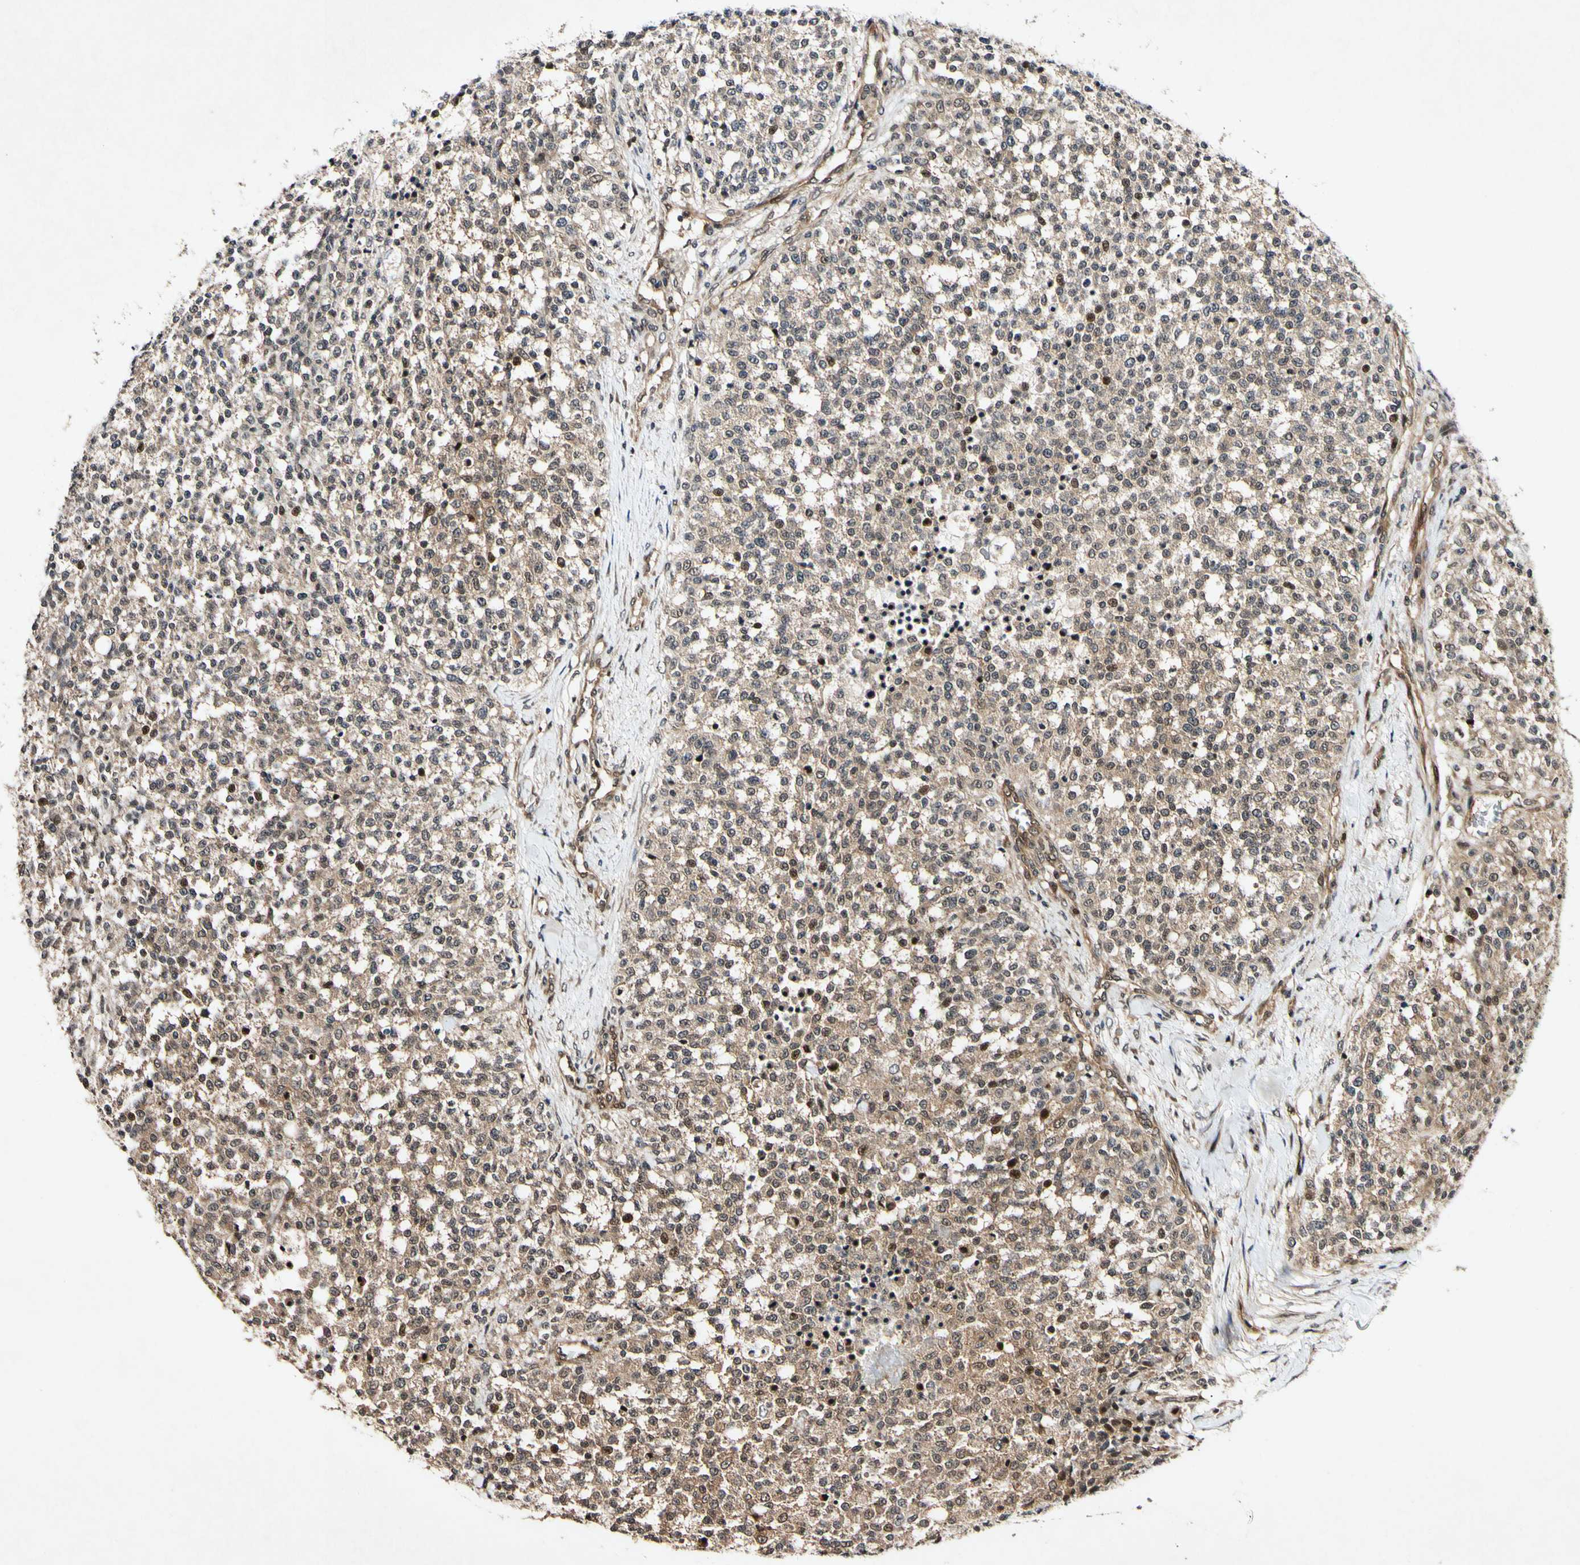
{"staining": {"intensity": "moderate", "quantity": ">75%", "location": "cytoplasmic/membranous,nuclear"}, "tissue": "testis cancer", "cell_type": "Tumor cells", "image_type": "cancer", "snomed": [{"axis": "morphology", "description": "Seminoma, NOS"}, {"axis": "topography", "description": "Testis"}], "caption": "A high-resolution image shows immunohistochemistry staining of testis cancer (seminoma), which exhibits moderate cytoplasmic/membranous and nuclear staining in about >75% of tumor cells. The staining is performed using DAB (3,3'-diaminobenzidine) brown chromogen to label protein expression. The nuclei are counter-stained blue using hematoxylin.", "gene": "CSNK1E", "patient": {"sex": "male", "age": 59}}